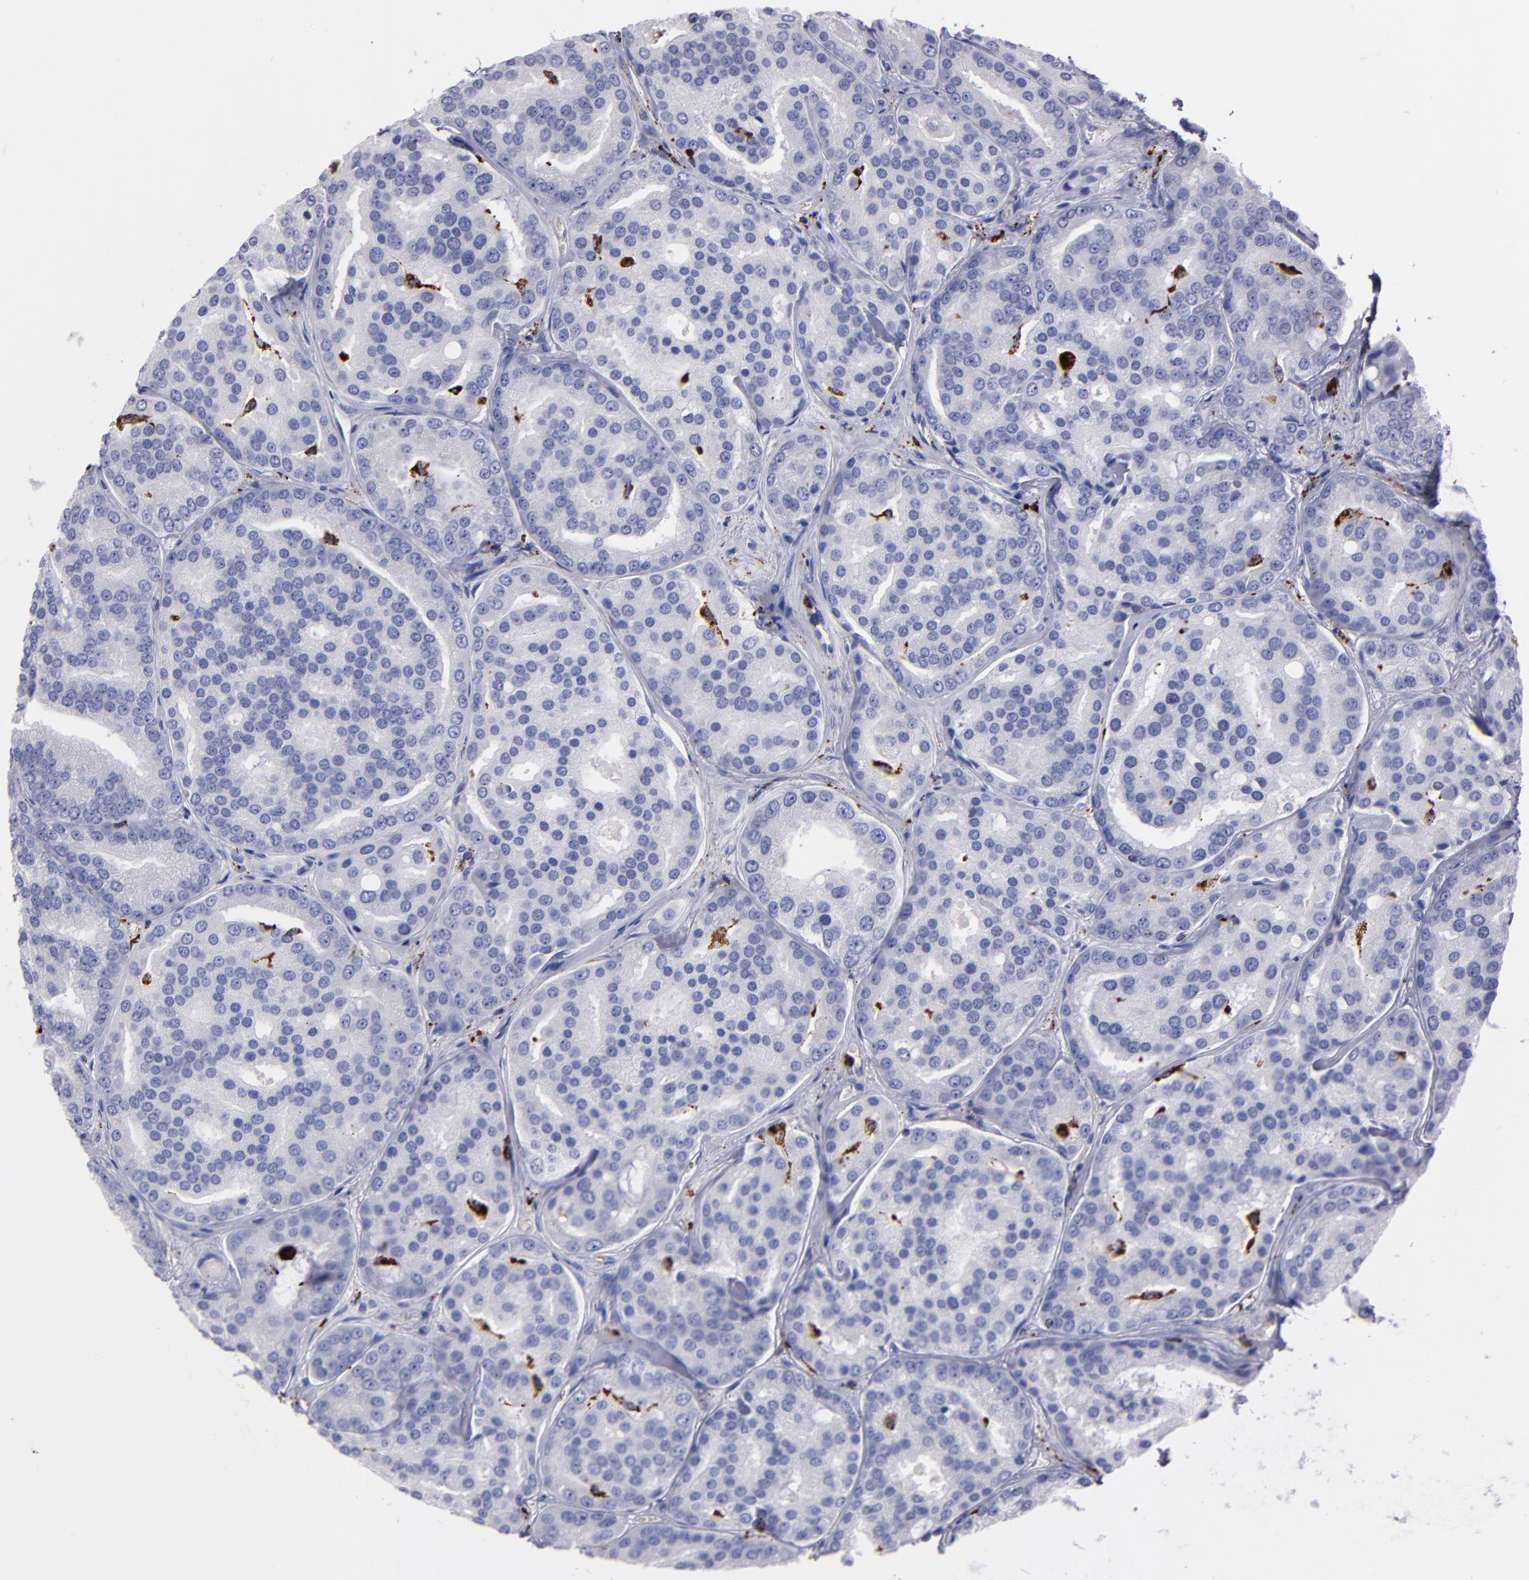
{"staining": {"intensity": "negative", "quantity": "none", "location": "none"}, "tissue": "prostate cancer", "cell_type": "Tumor cells", "image_type": "cancer", "snomed": [{"axis": "morphology", "description": "Adenocarcinoma, High grade"}, {"axis": "topography", "description": "Prostate"}], "caption": "Immunohistochemistry micrograph of neoplastic tissue: prostate cancer stained with DAB exhibits no significant protein positivity in tumor cells.", "gene": "CTSS", "patient": {"sex": "male", "age": 64}}